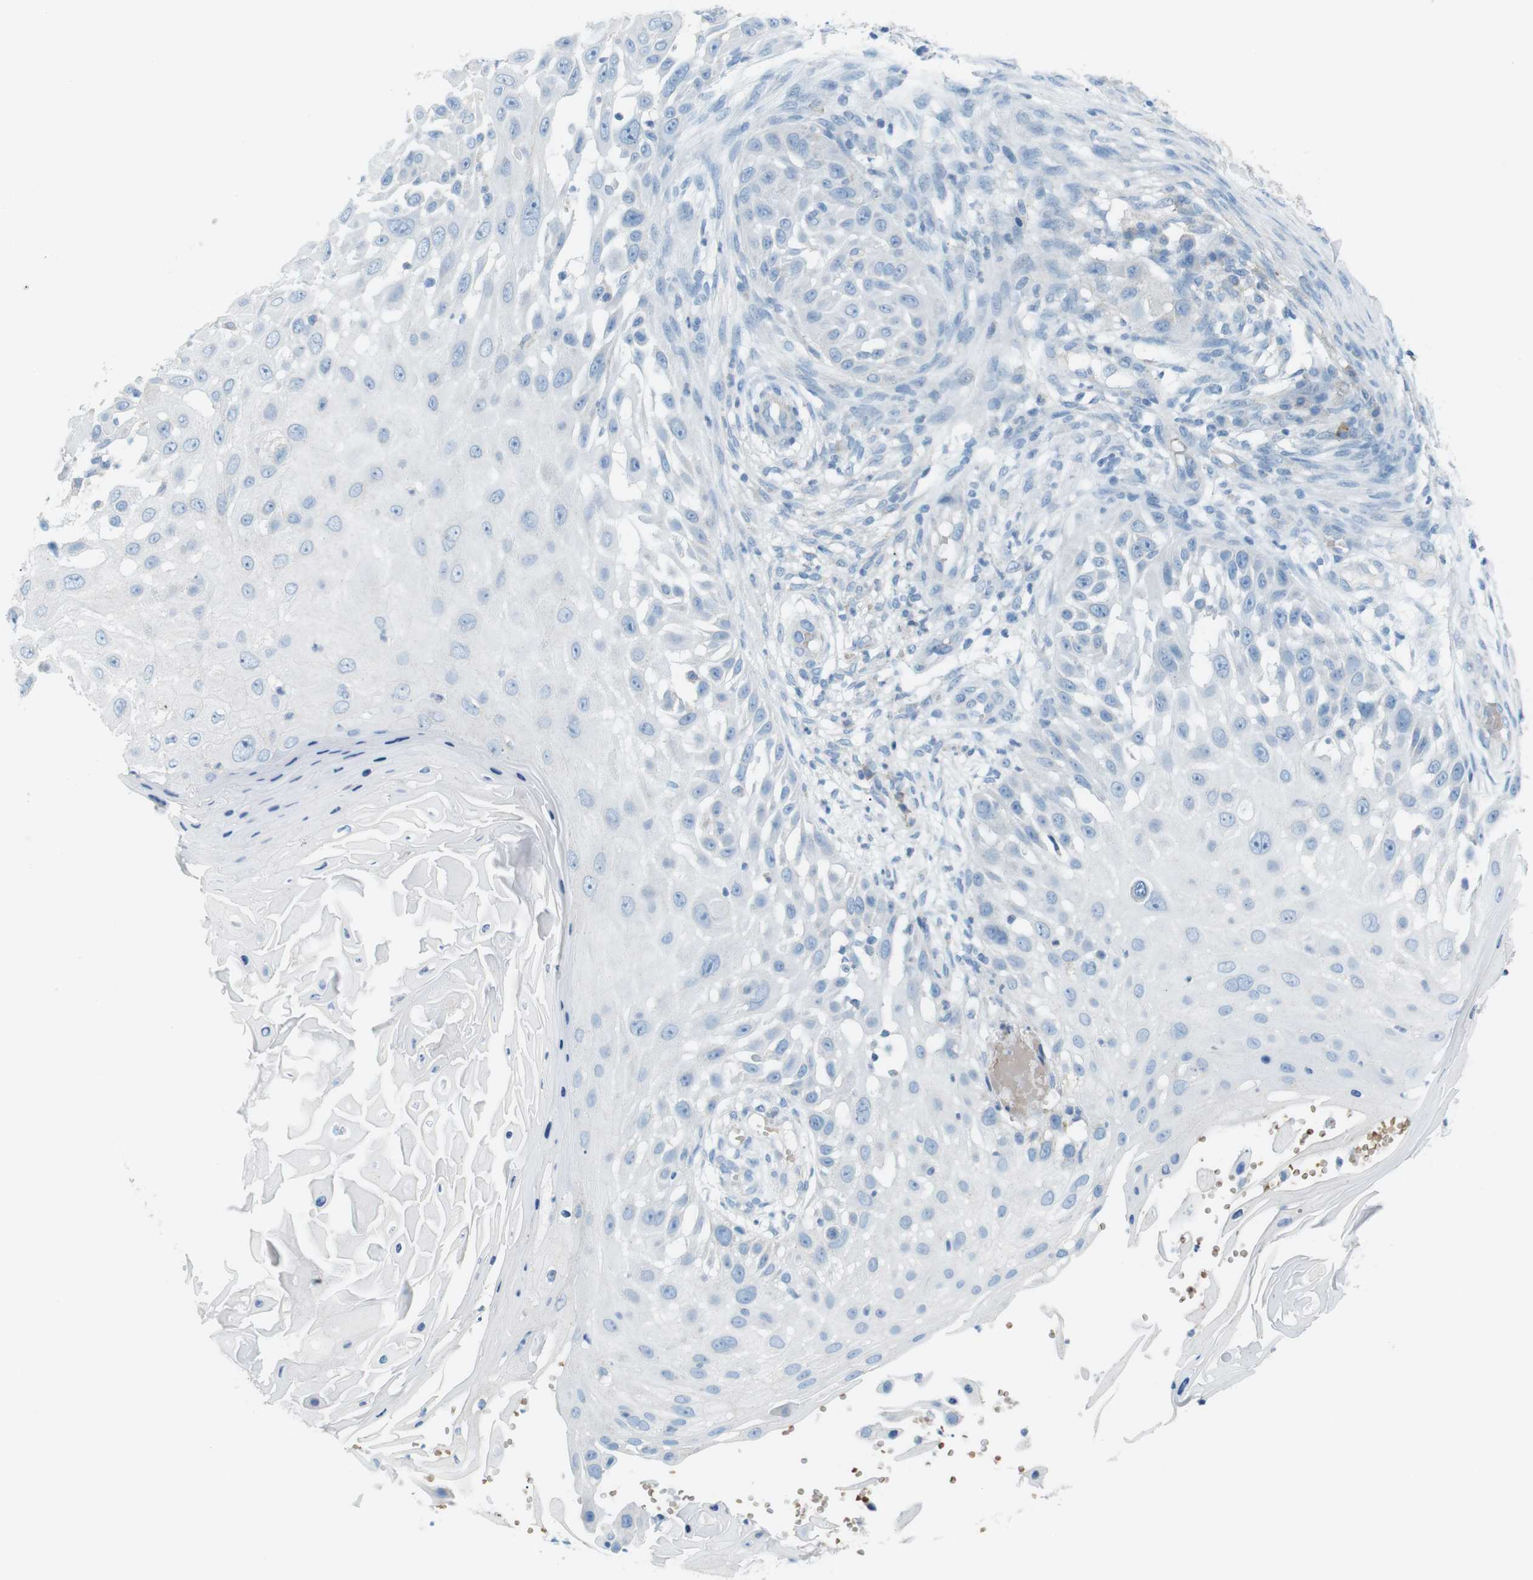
{"staining": {"intensity": "negative", "quantity": "none", "location": "none"}, "tissue": "skin cancer", "cell_type": "Tumor cells", "image_type": "cancer", "snomed": [{"axis": "morphology", "description": "Squamous cell carcinoma, NOS"}, {"axis": "topography", "description": "Skin"}], "caption": "This is an IHC histopathology image of squamous cell carcinoma (skin). There is no expression in tumor cells.", "gene": "VAMP1", "patient": {"sex": "female", "age": 44}}